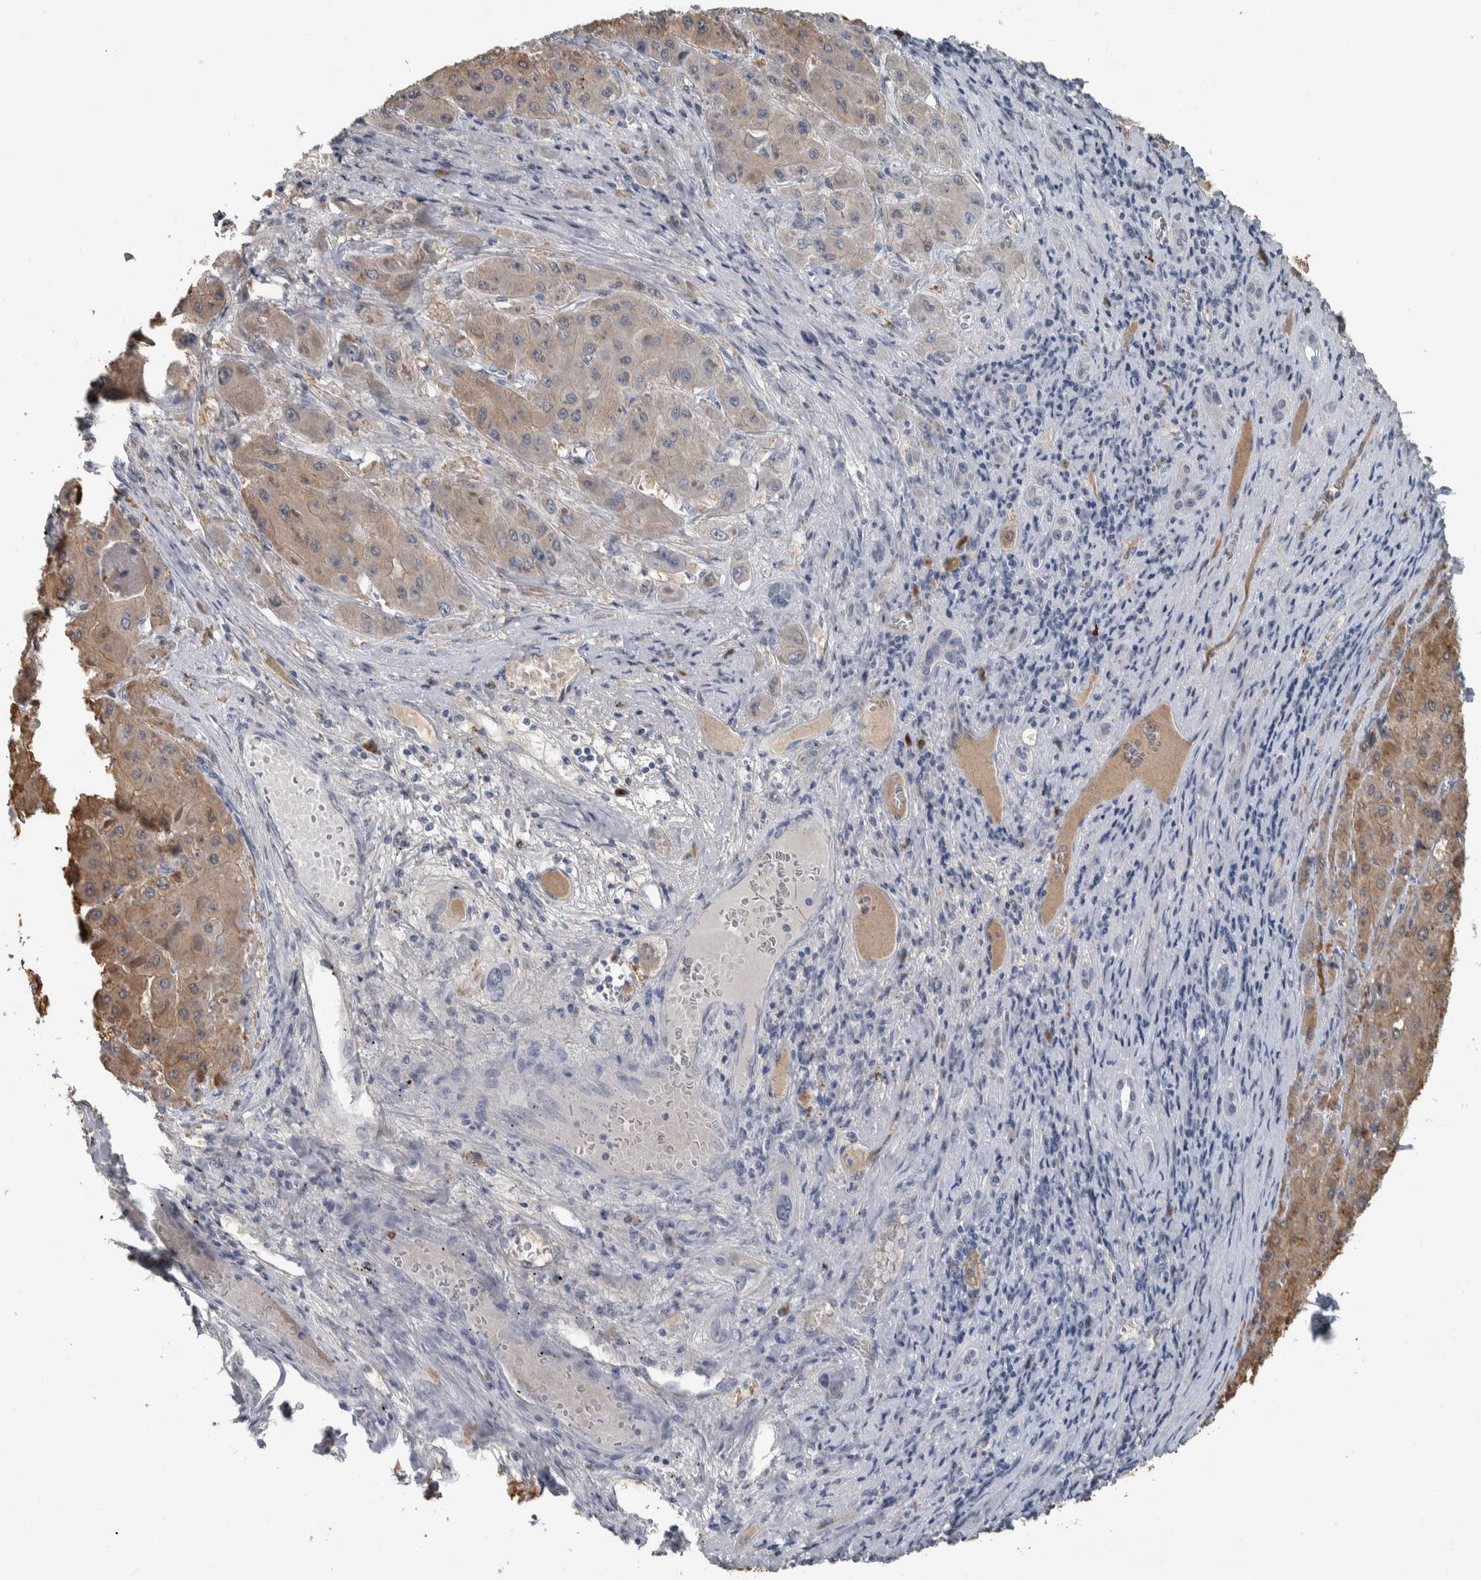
{"staining": {"intensity": "weak", "quantity": "25%-75%", "location": "cytoplasmic/membranous"}, "tissue": "liver cancer", "cell_type": "Tumor cells", "image_type": "cancer", "snomed": [{"axis": "morphology", "description": "Carcinoma, Hepatocellular, NOS"}, {"axis": "topography", "description": "Liver"}], "caption": "Weak cytoplasmic/membranous positivity for a protein is present in approximately 25%-75% of tumor cells of liver hepatocellular carcinoma using immunohistochemistry.", "gene": "CAVIN4", "patient": {"sex": "female", "age": 73}}